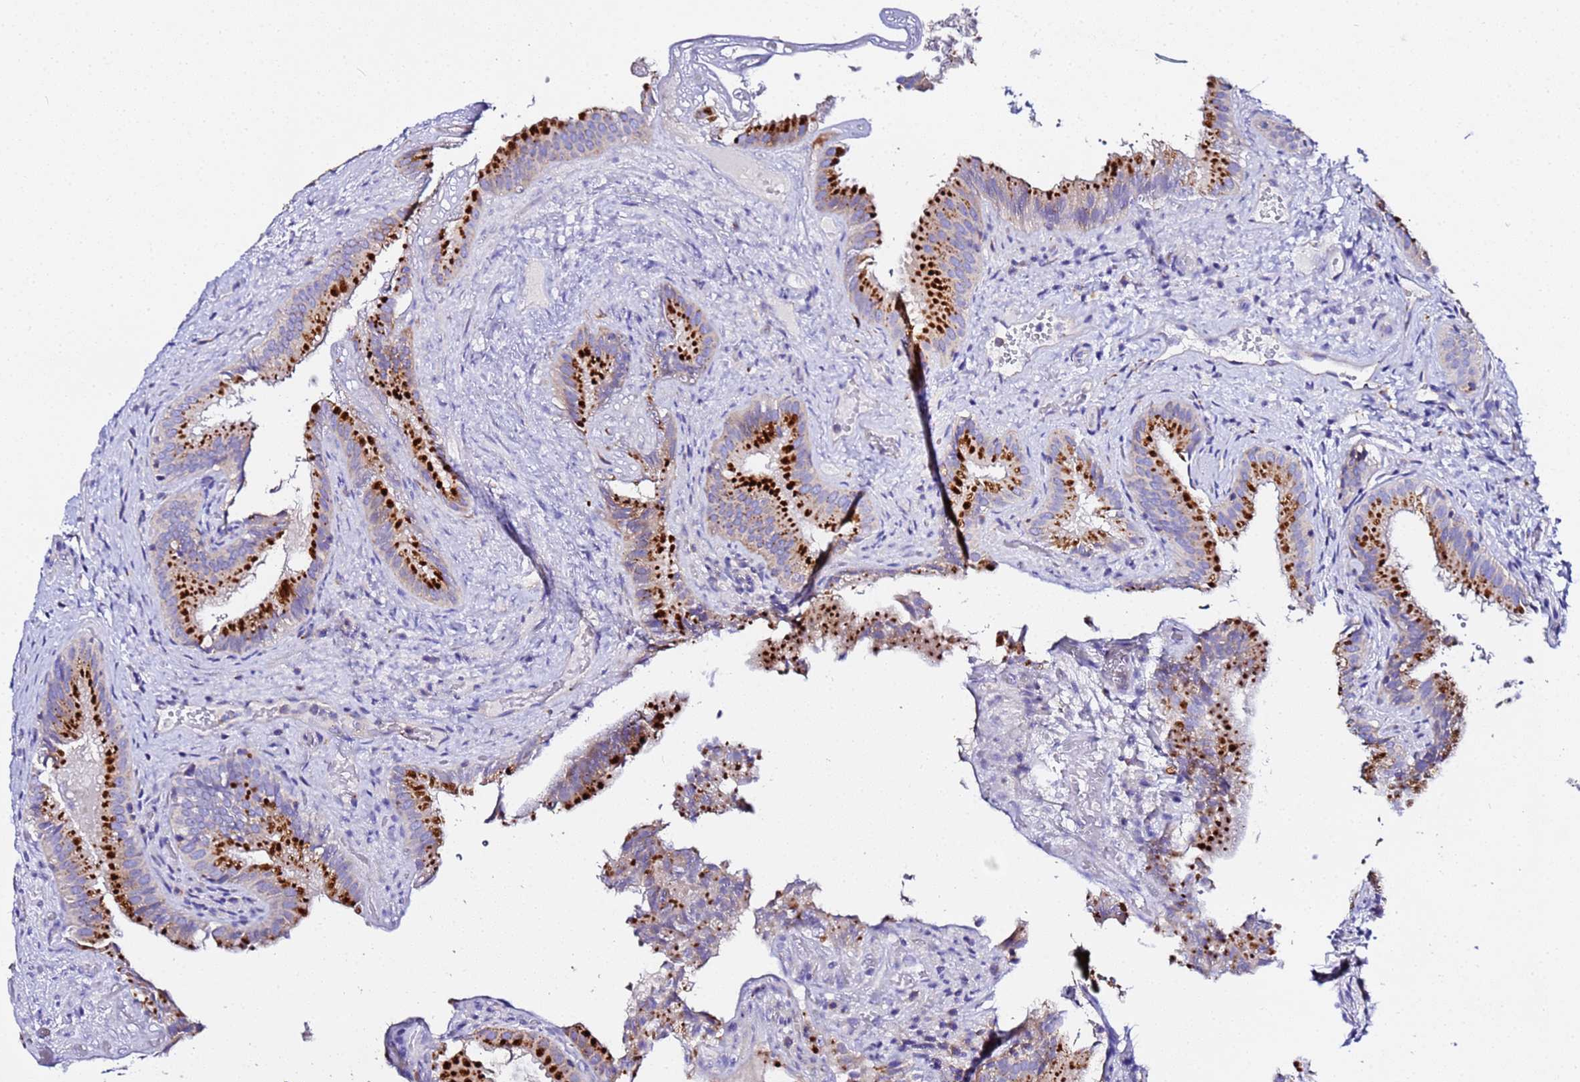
{"staining": {"intensity": "strong", "quantity": ">75%", "location": "cytoplasmic/membranous"}, "tissue": "gallbladder", "cell_type": "Glandular cells", "image_type": "normal", "snomed": [{"axis": "morphology", "description": "Normal tissue, NOS"}, {"axis": "topography", "description": "Gallbladder"}], "caption": "A brown stain highlights strong cytoplasmic/membranous expression of a protein in glandular cells of unremarkable human gallbladder. Immunohistochemistry (ihc) stains the protein in brown and the nuclei are stained blue.", "gene": "VTI1B", "patient": {"sex": "female", "age": 30}}